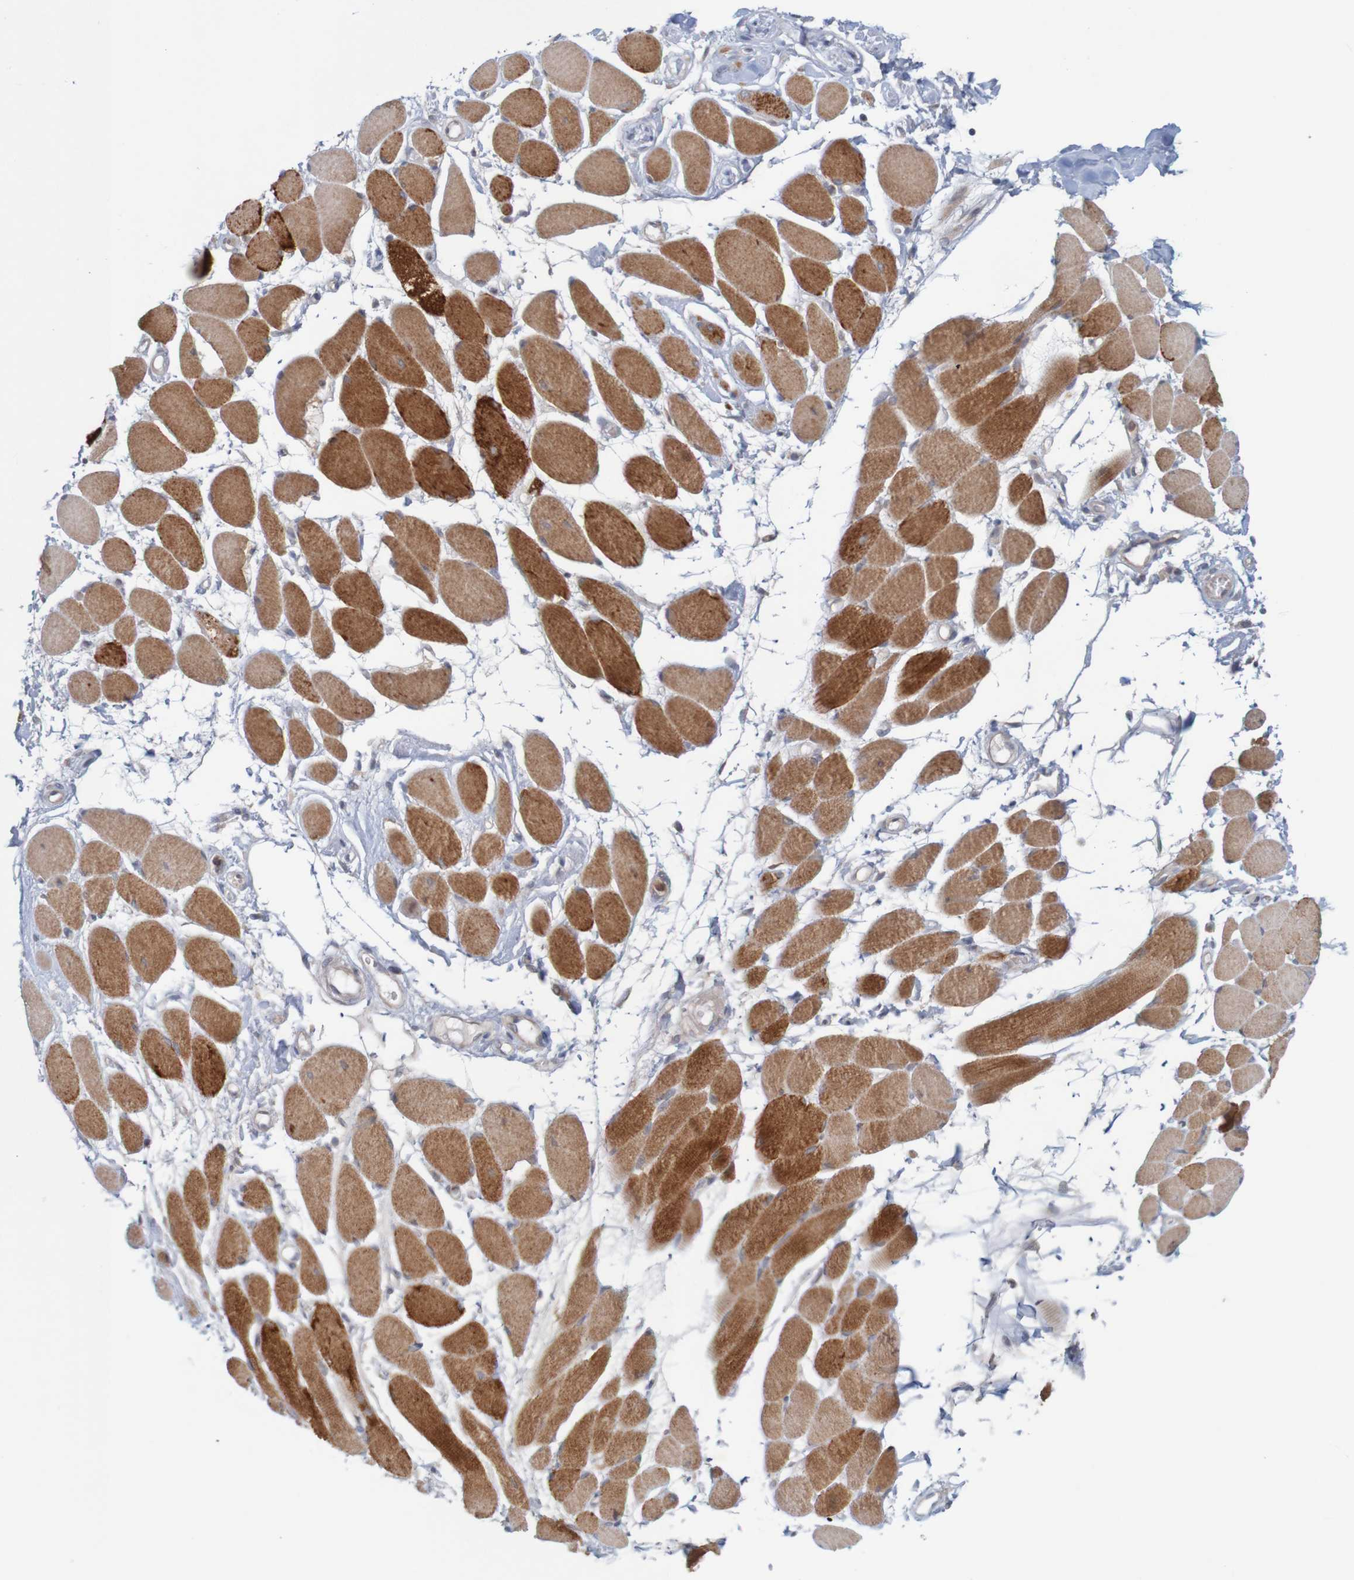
{"staining": {"intensity": "strong", "quantity": ">75%", "location": "cytoplasmic/membranous"}, "tissue": "skeletal muscle", "cell_type": "Myocytes", "image_type": "normal", "snomed": [{"axis": "morphology", "description": "Normal tissue, NOS"}, {"axis": "topography", "description": "Skeletal muscle"}, {"axis": "topography", "description": "Peripheral nerve tissue"}], "caption": "Benign skeletal muscle exhibits strong cytoplasmic/membranous positivity in approximately >75% of myocytes.", "gene": "NAV2", "patient": {"sex": "female", "age": 84}}